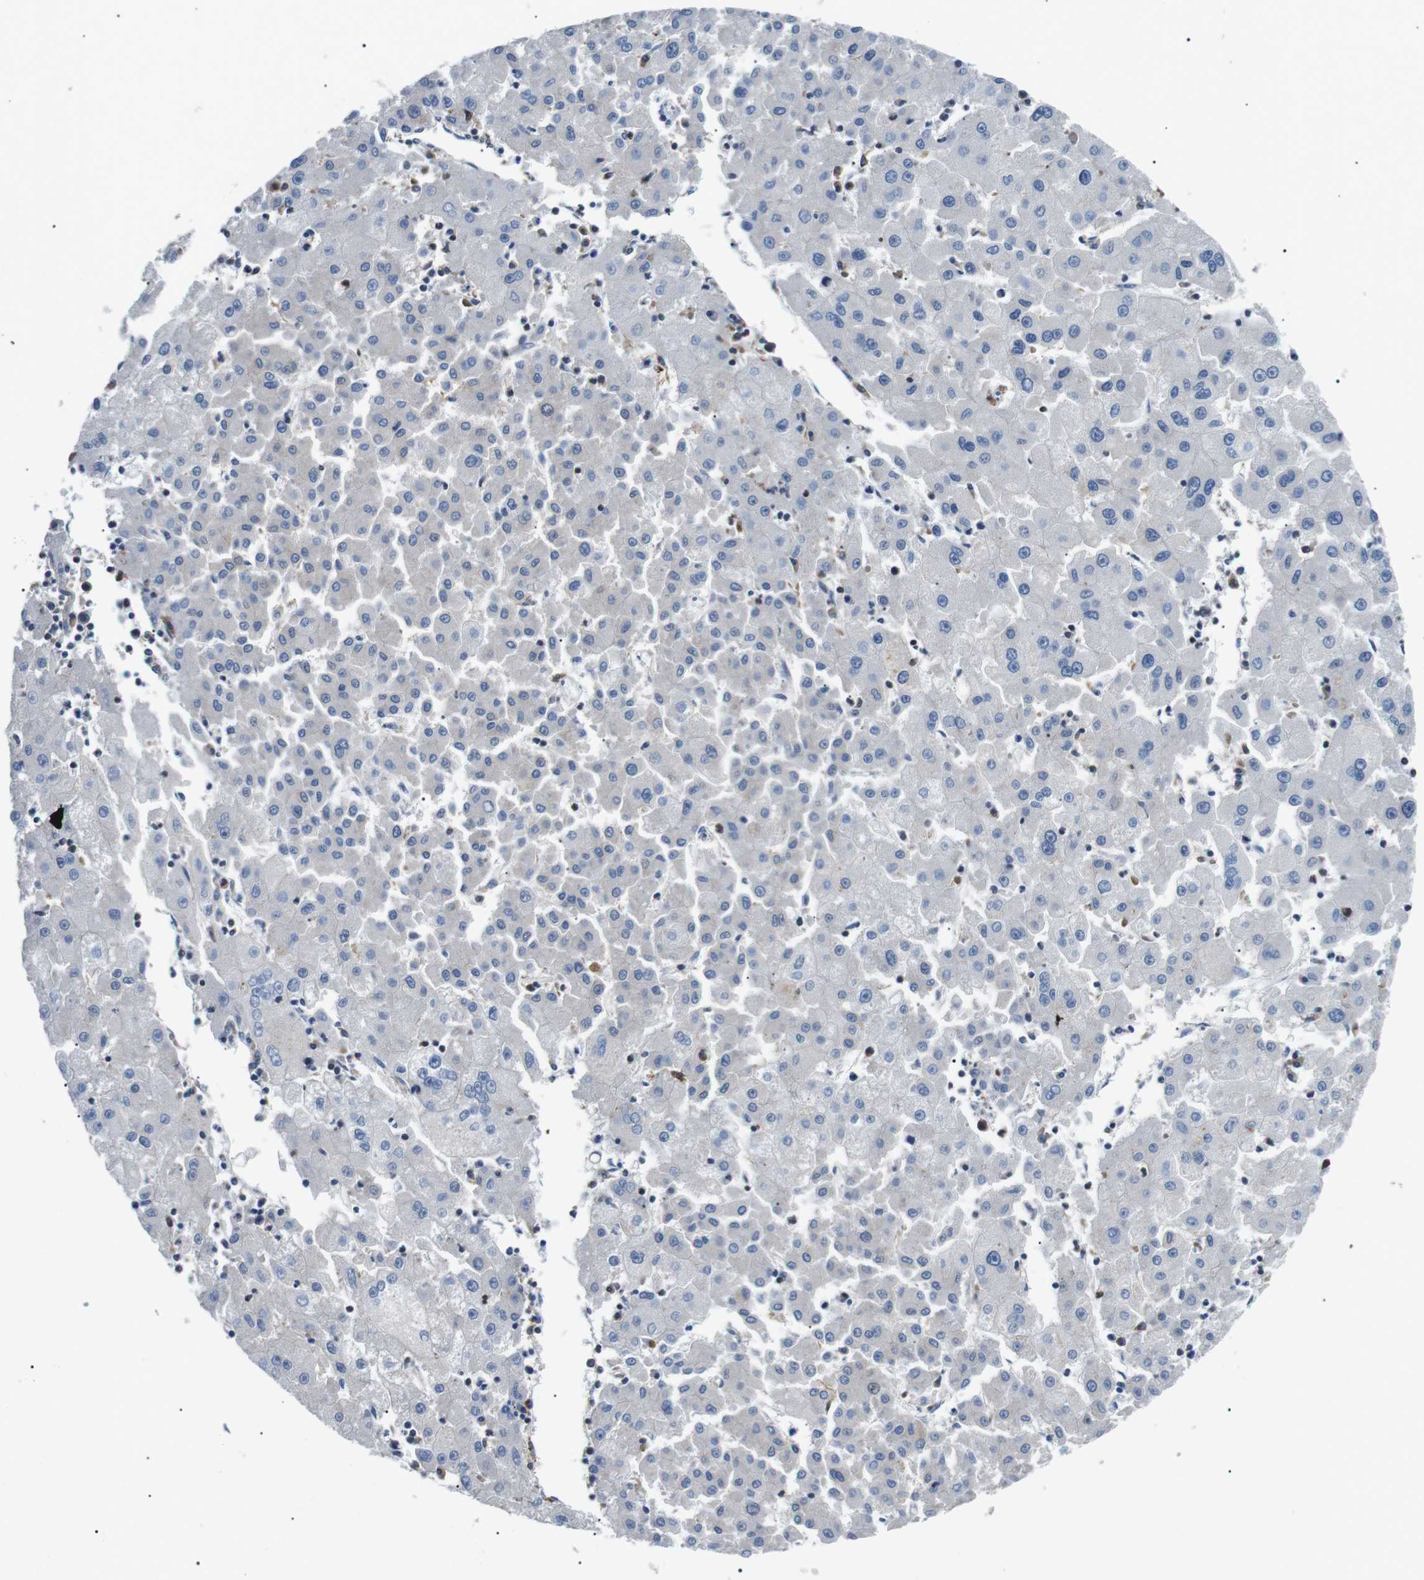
{"staining": {"intensity": "weak", "quantity": "<25%", "location": "cytoplasmic/membranous"}, "tissue": "liver cancer", "cell_type": "Tumor cells", "image_type": "cancer", "snomed": [{"axis": "morphology", "description": "Carcinoma, Hepatocellular, NOS"}, {"axis": "topography", "description": "Liver"}], "caption": "There is no significant expression in tumor cells of liver hepatocellular carcinoma.", "gene": "RAB9A", "patient": {"sex": "male", "age": 72}}